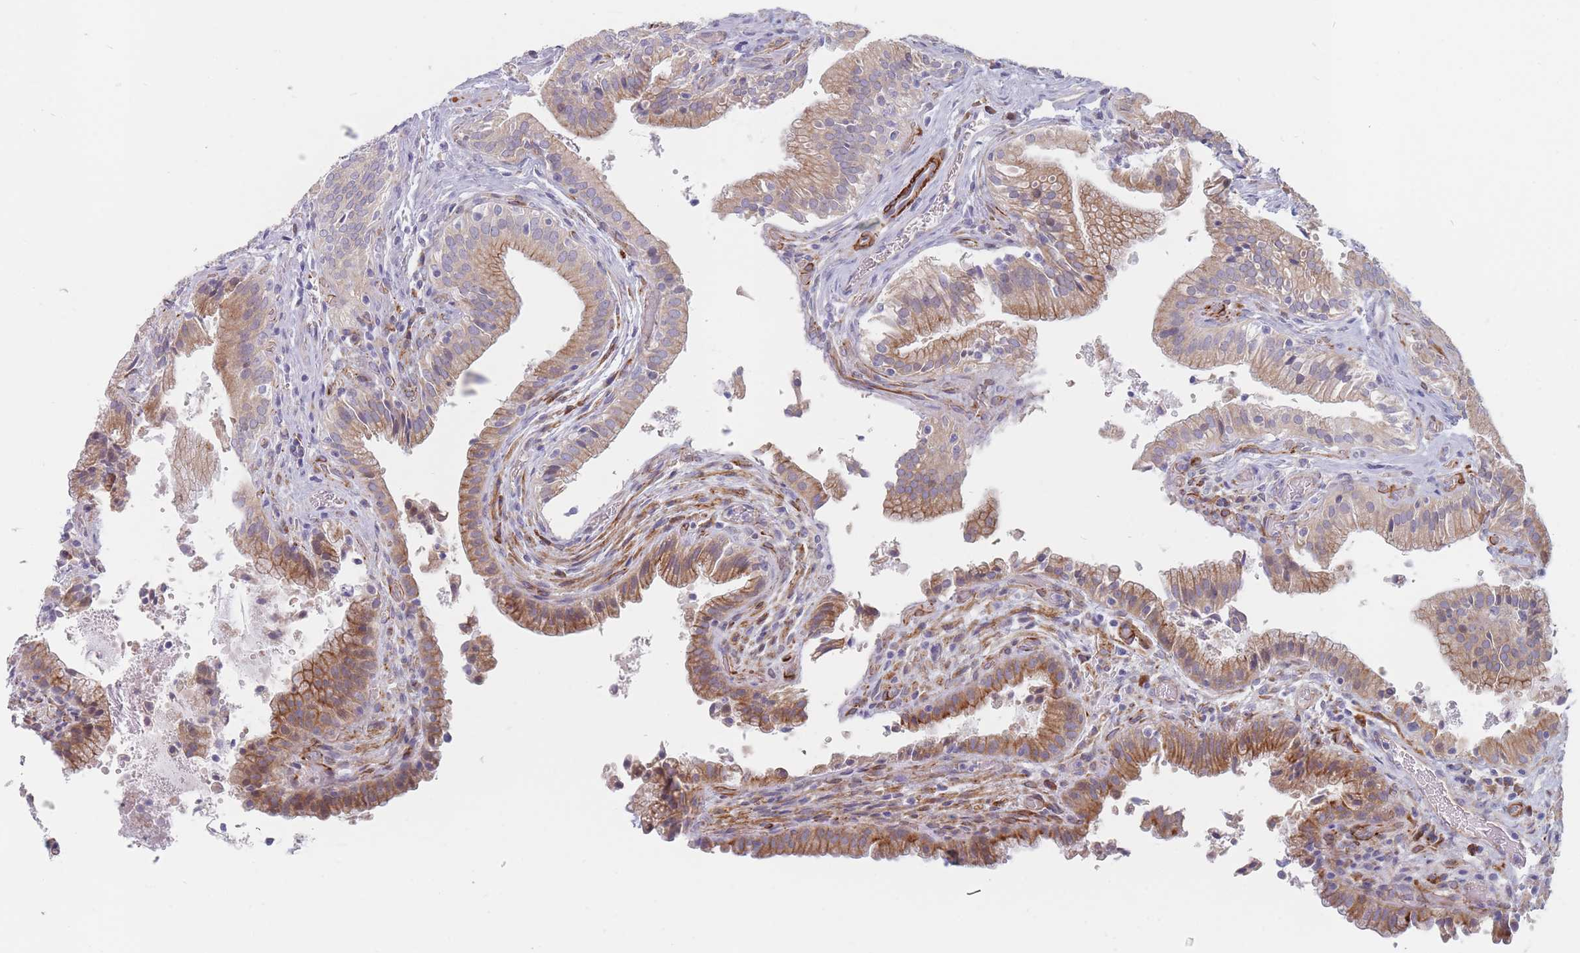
{"staining": {"intensity": "moderate", "quantity": ">75%", "location": "cytoplasmic/membranous"}, "tissue": "gallbladder", "cell_type": "Glandular cells", "image_type": "normal", "snomed": [{"axis": "morphology", "description": "Normal tissue, NOS"}, {"axis": "topography", "description": "Gallbladder"}], "caption": "Human gallbladder stained for a protein (brown) shows moderate cytoplasmic/membranous positive staining in about >75% of glandular cells.", "gene": "ERBIN", "patient": {"sex": "male", "age": 24}}